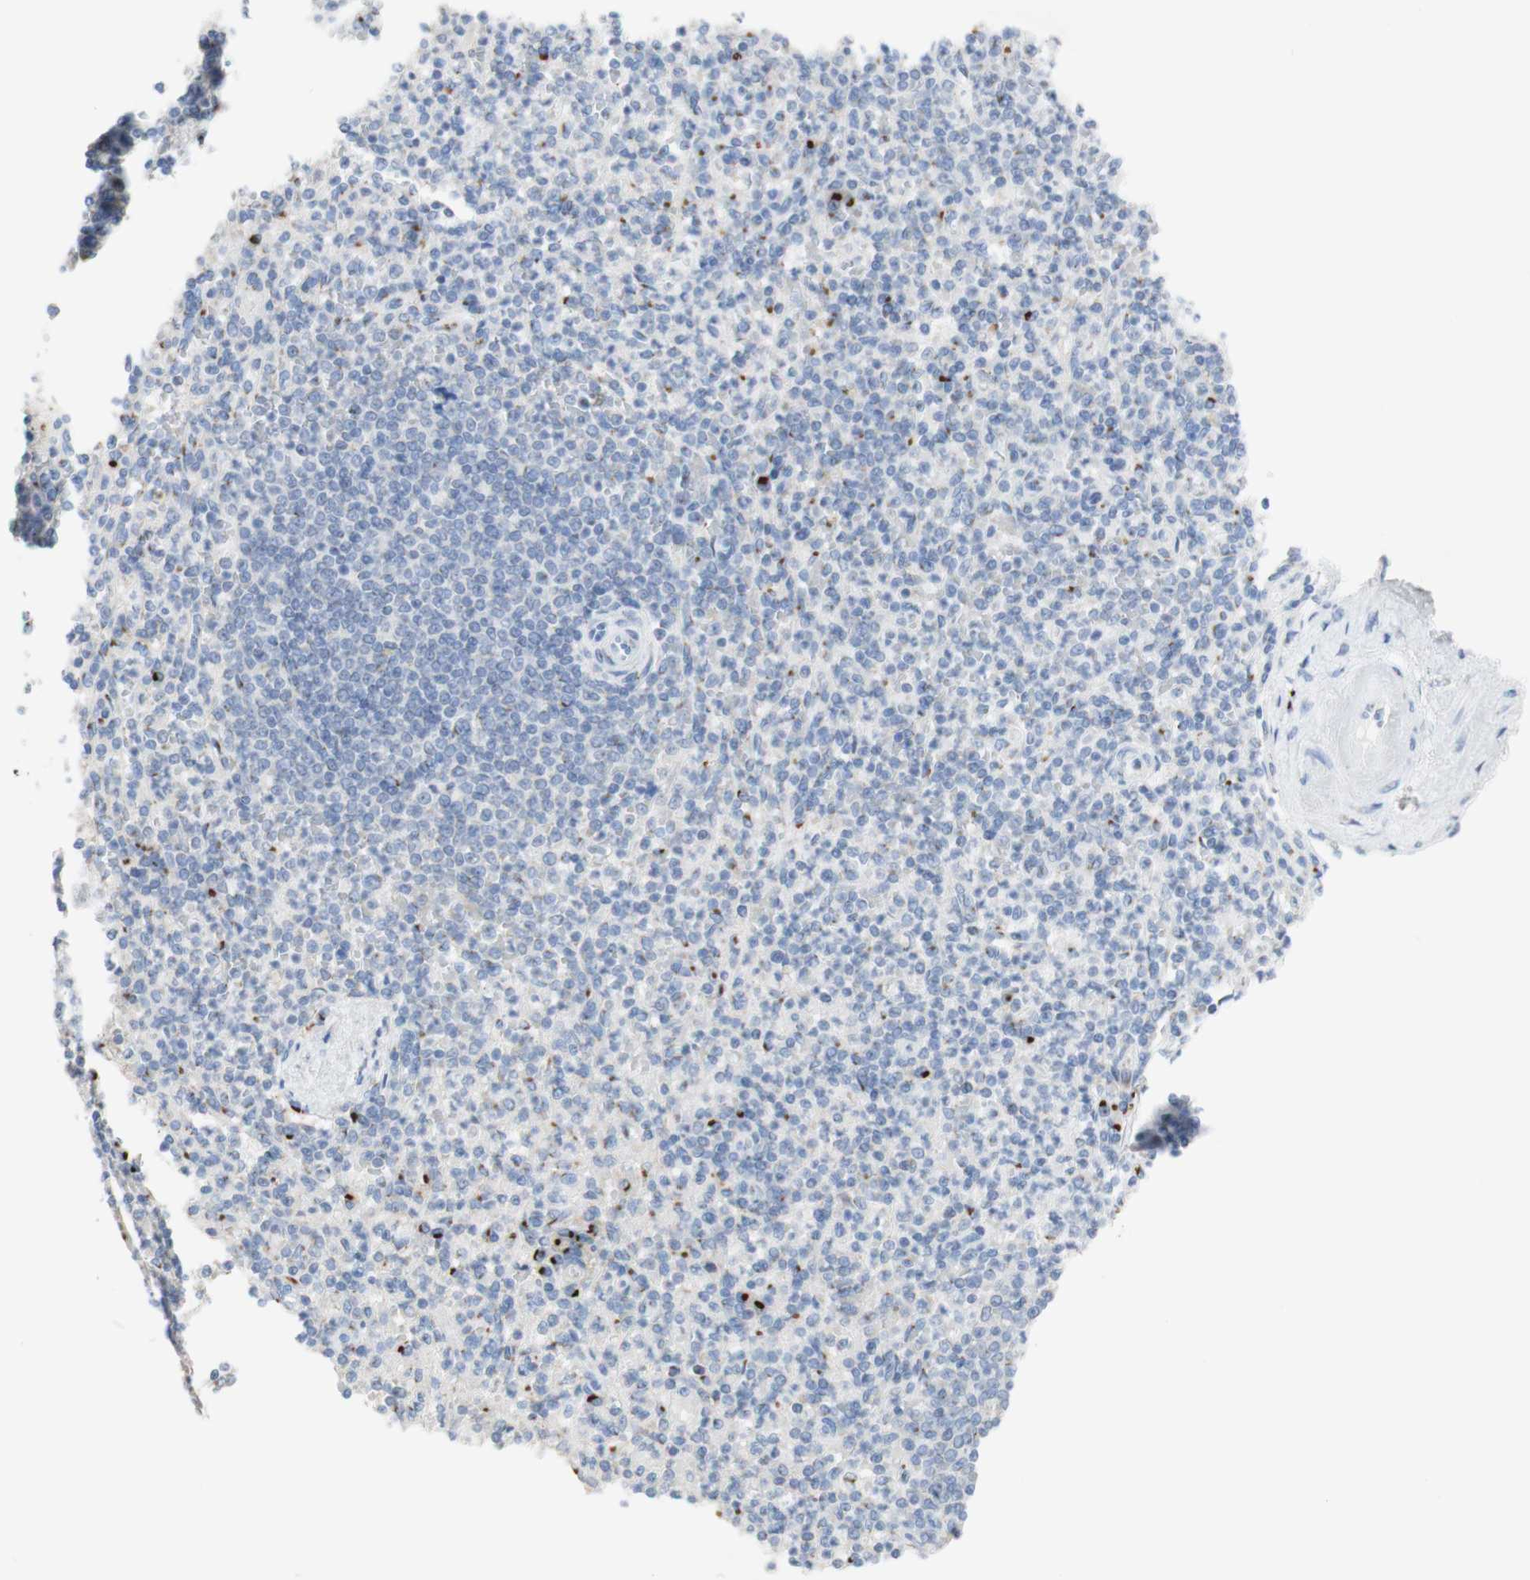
{"staining": {"intensity": "strong", "quantity": "<25%", "location": "cytoplasmic/membranous"}, "tissue": "spleen", "cell_type": "Cells in red pulp", "image_type": "normal", "snomed": [{"axis": "morphology", "description": "Normal tissue, NOS"}, {"axis": "topography", "description": "Spleen"}], "caption": "Immunohistochemical staining of benign human spleen demonstrates medium levels of strong cytoplasmic/membranous staining in about <25% of cells in red pulp. (DAB (3,3'-diaminobenzidine) IHC, brown staining for protein, blue staining for nuclei).", "gene": "MANEA", "patient": {"sex": "female", "age": 74}}